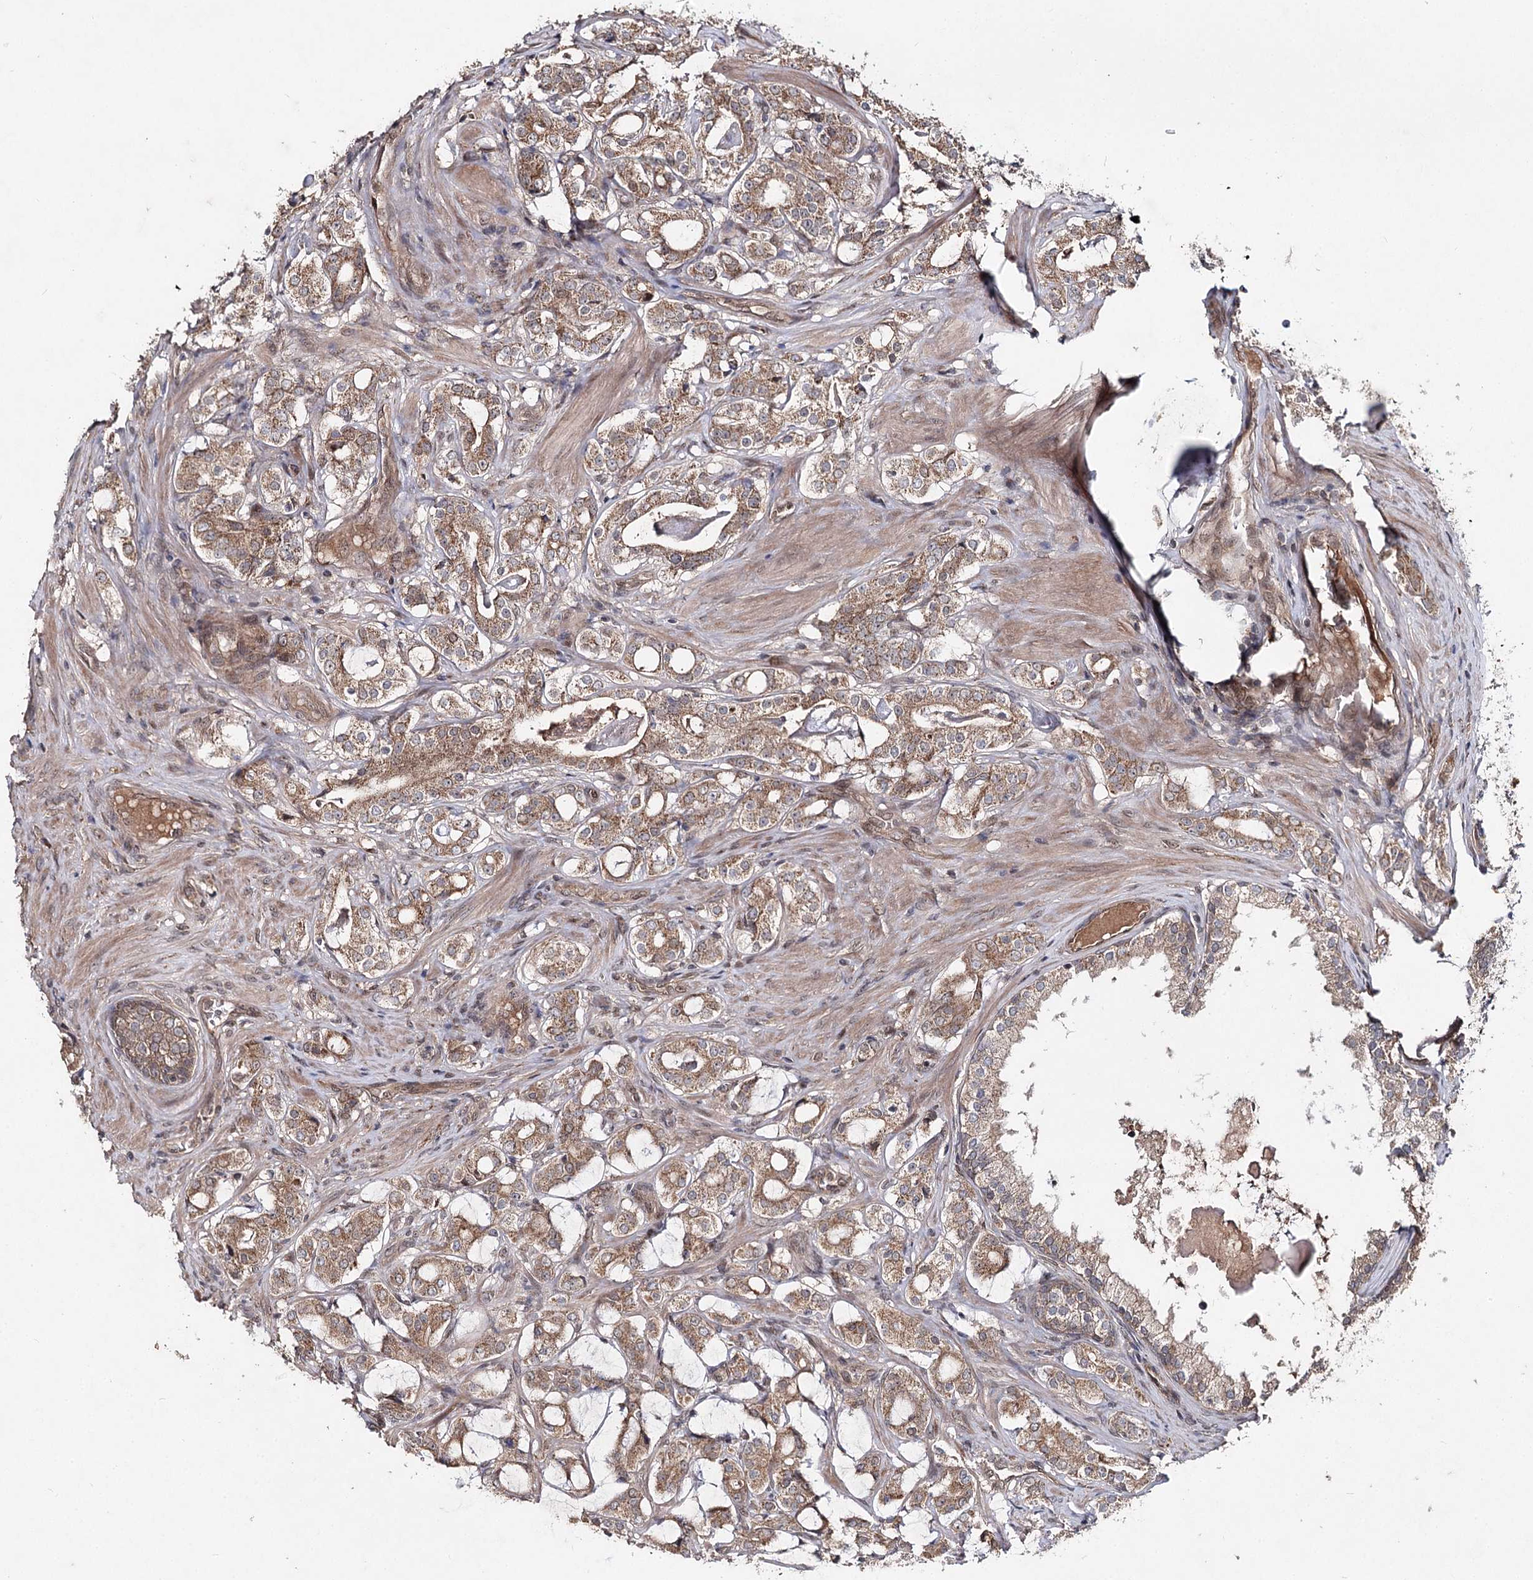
{"staining": {"intensity": "moderate", "quantity": ">75%", "location": "cytoplasmic/membranous"}, "tissue": "prostate cancer", "cell_type": "Tumor cells", "image_type": "cancer", "snomed": [{"axis": "morphology", "description": "Adenocarcinoma, High grade"}, {"axis": "topography", "description": "Prostate"}], "caption": "Prostate adenocarcinoma (high-grade) stained with immunohistochemistry displays moderate cytoplasmic/membranous expression in about >75% of tumor cells.", "gene": "MSANTD2", "patient": {"sex": "male", "age": 63}}